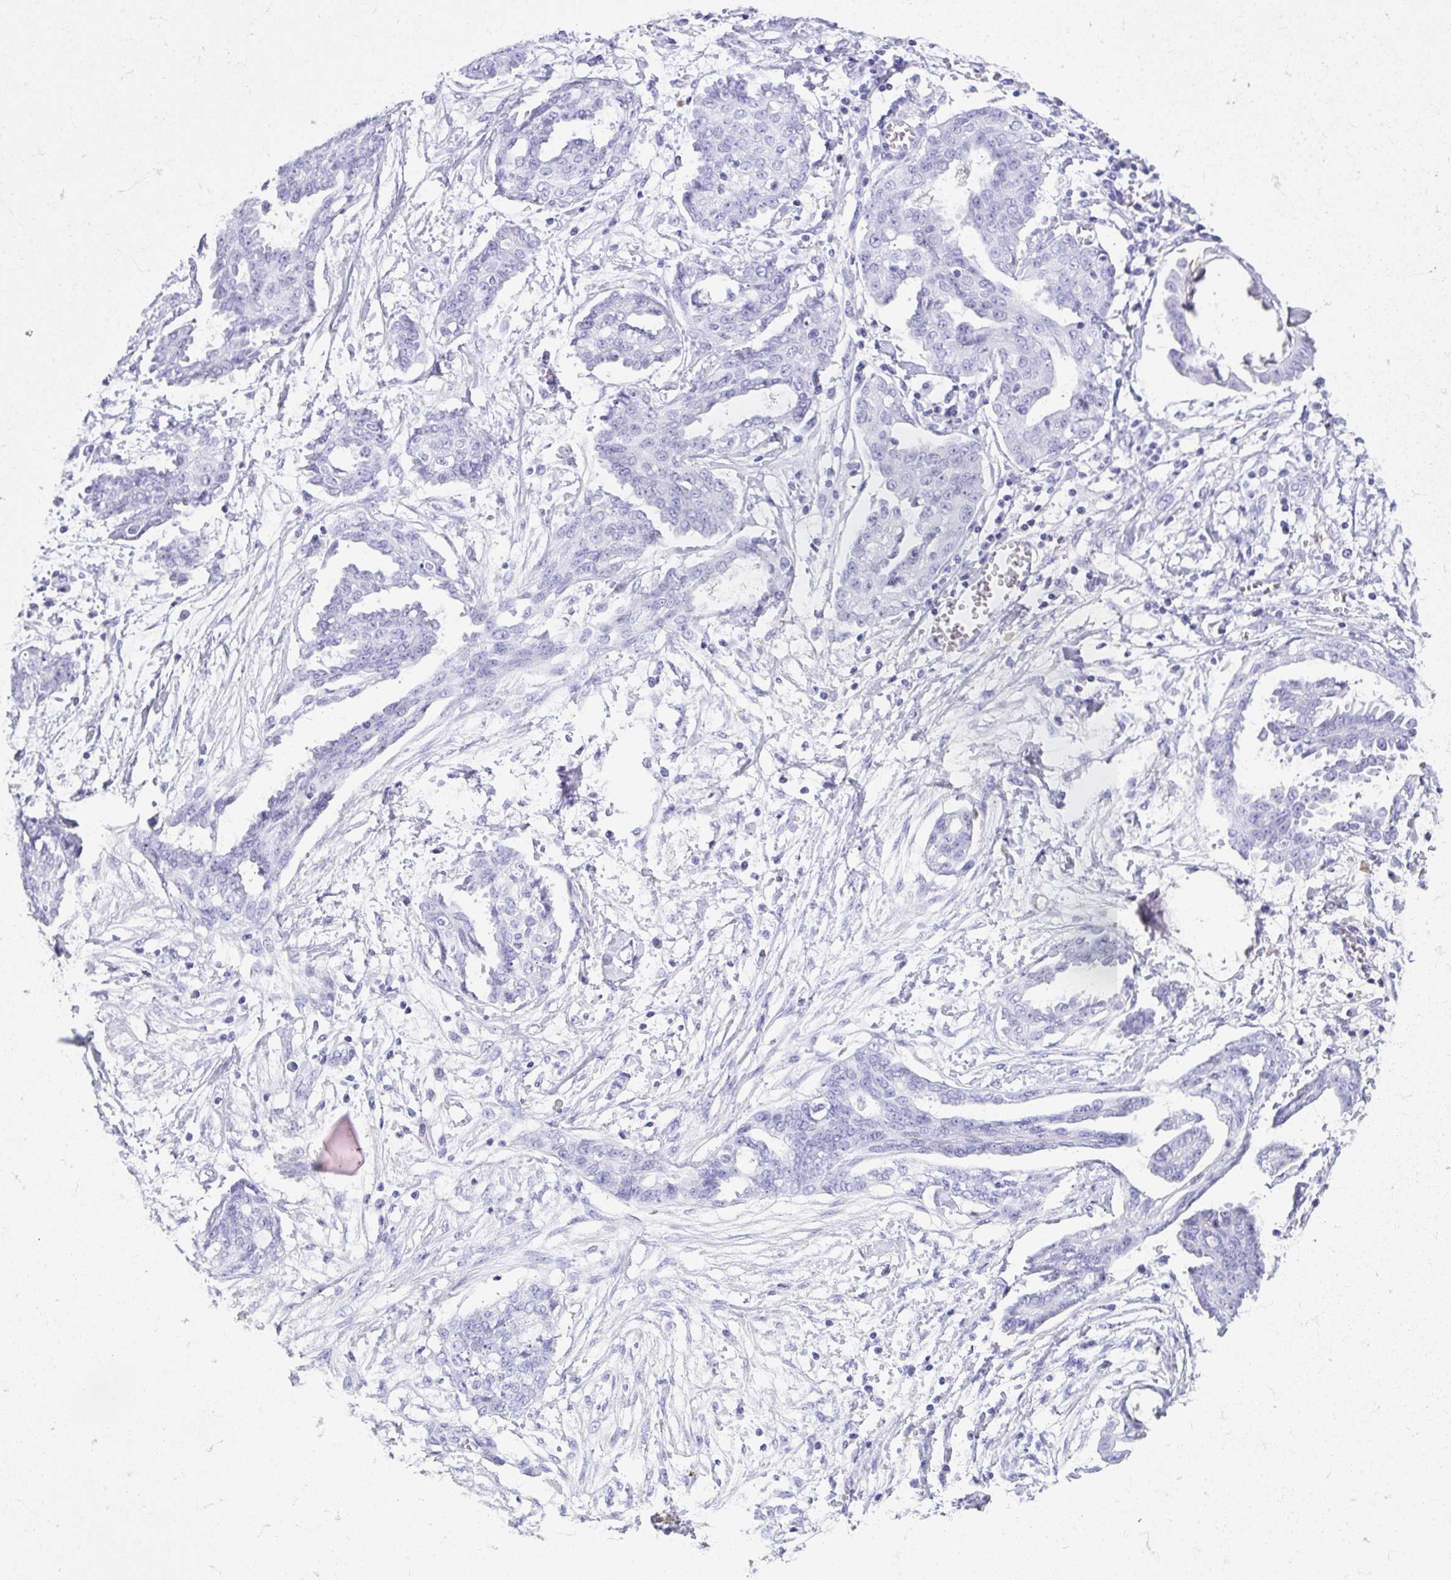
{"staining": {"intensity": "negative", "quantity": "none", "location": "none"}, "tissue": "ovarian cancer", "cell_type": "Tumor cells", "image_type": "cancer", "snomed": [{"axis": "morphology", "description": "Cystadenocarcinoma, serous, NOS"}, {"axis": "topography", "description": "Ovary"}], "caption": "Tumor cells are negative for brown protein staining in ovarian cancer (serous cystadenocarcinoma).", "gene": "GKN1", "patient": {"sex": "female", "age": 71}}